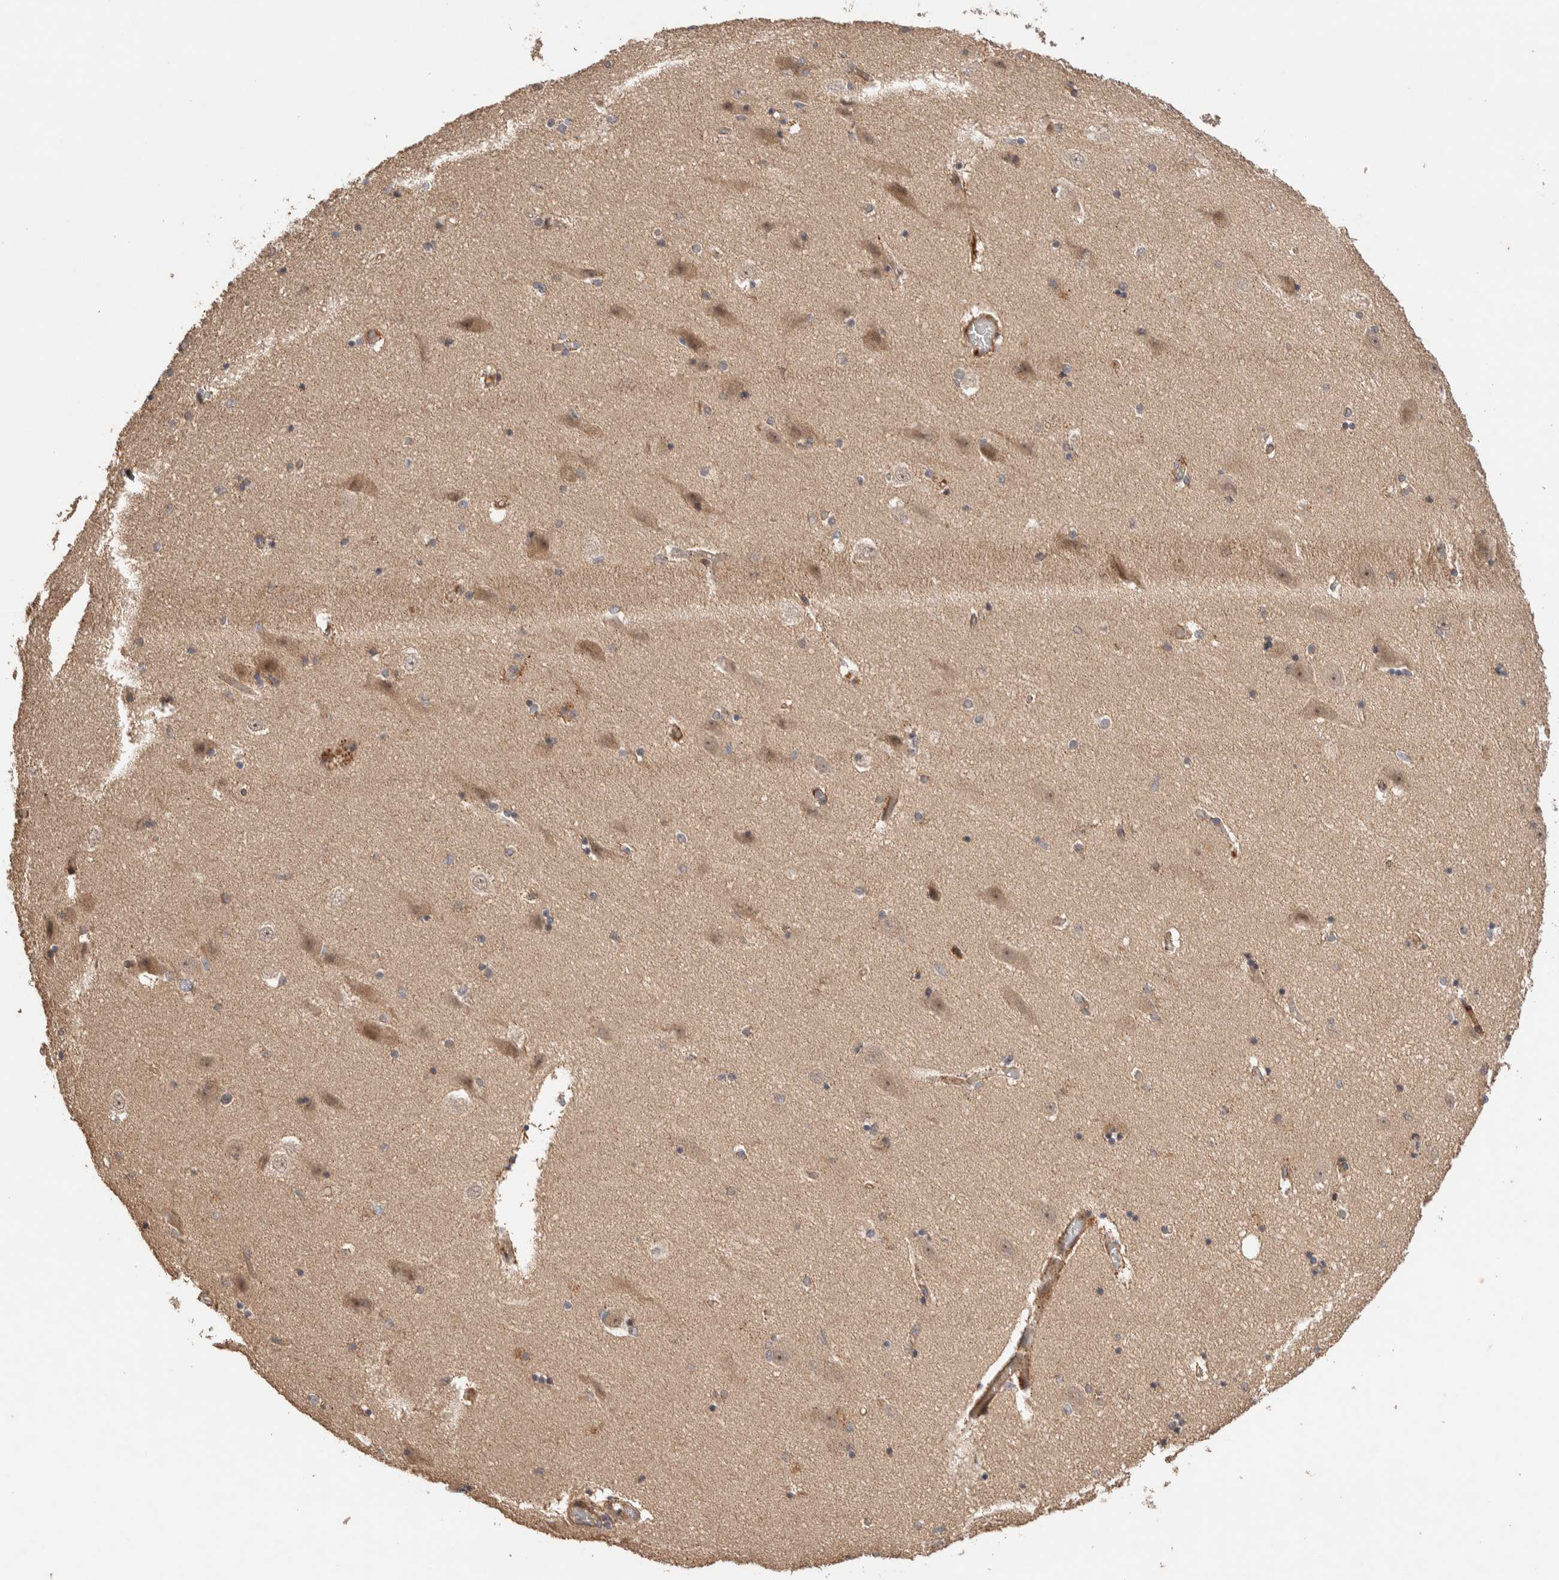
{"staining": {"intensity": "weak", "quantity": "25%-75%", "location": "cytoplasmic/membranous"}, "tissue": "hippocampus", "cell_type": "Glial cells", "image_type": "normal", "snomed": [{"axis": "morphology", "description": "Normal tissue, NOS"}, {"axis": "topography", "description": "Hippocampus"}], "caption": "Glial cells exhibit low levels of weak cytoplasmic/membranous expression in about 25%-75% of cells in normal hippocampus. Immunohistochemistry stains the protein in brown and the nuclei are stained blue.", "gene": "PRDM15", "patient": {"sex": "female", "age": 54}}